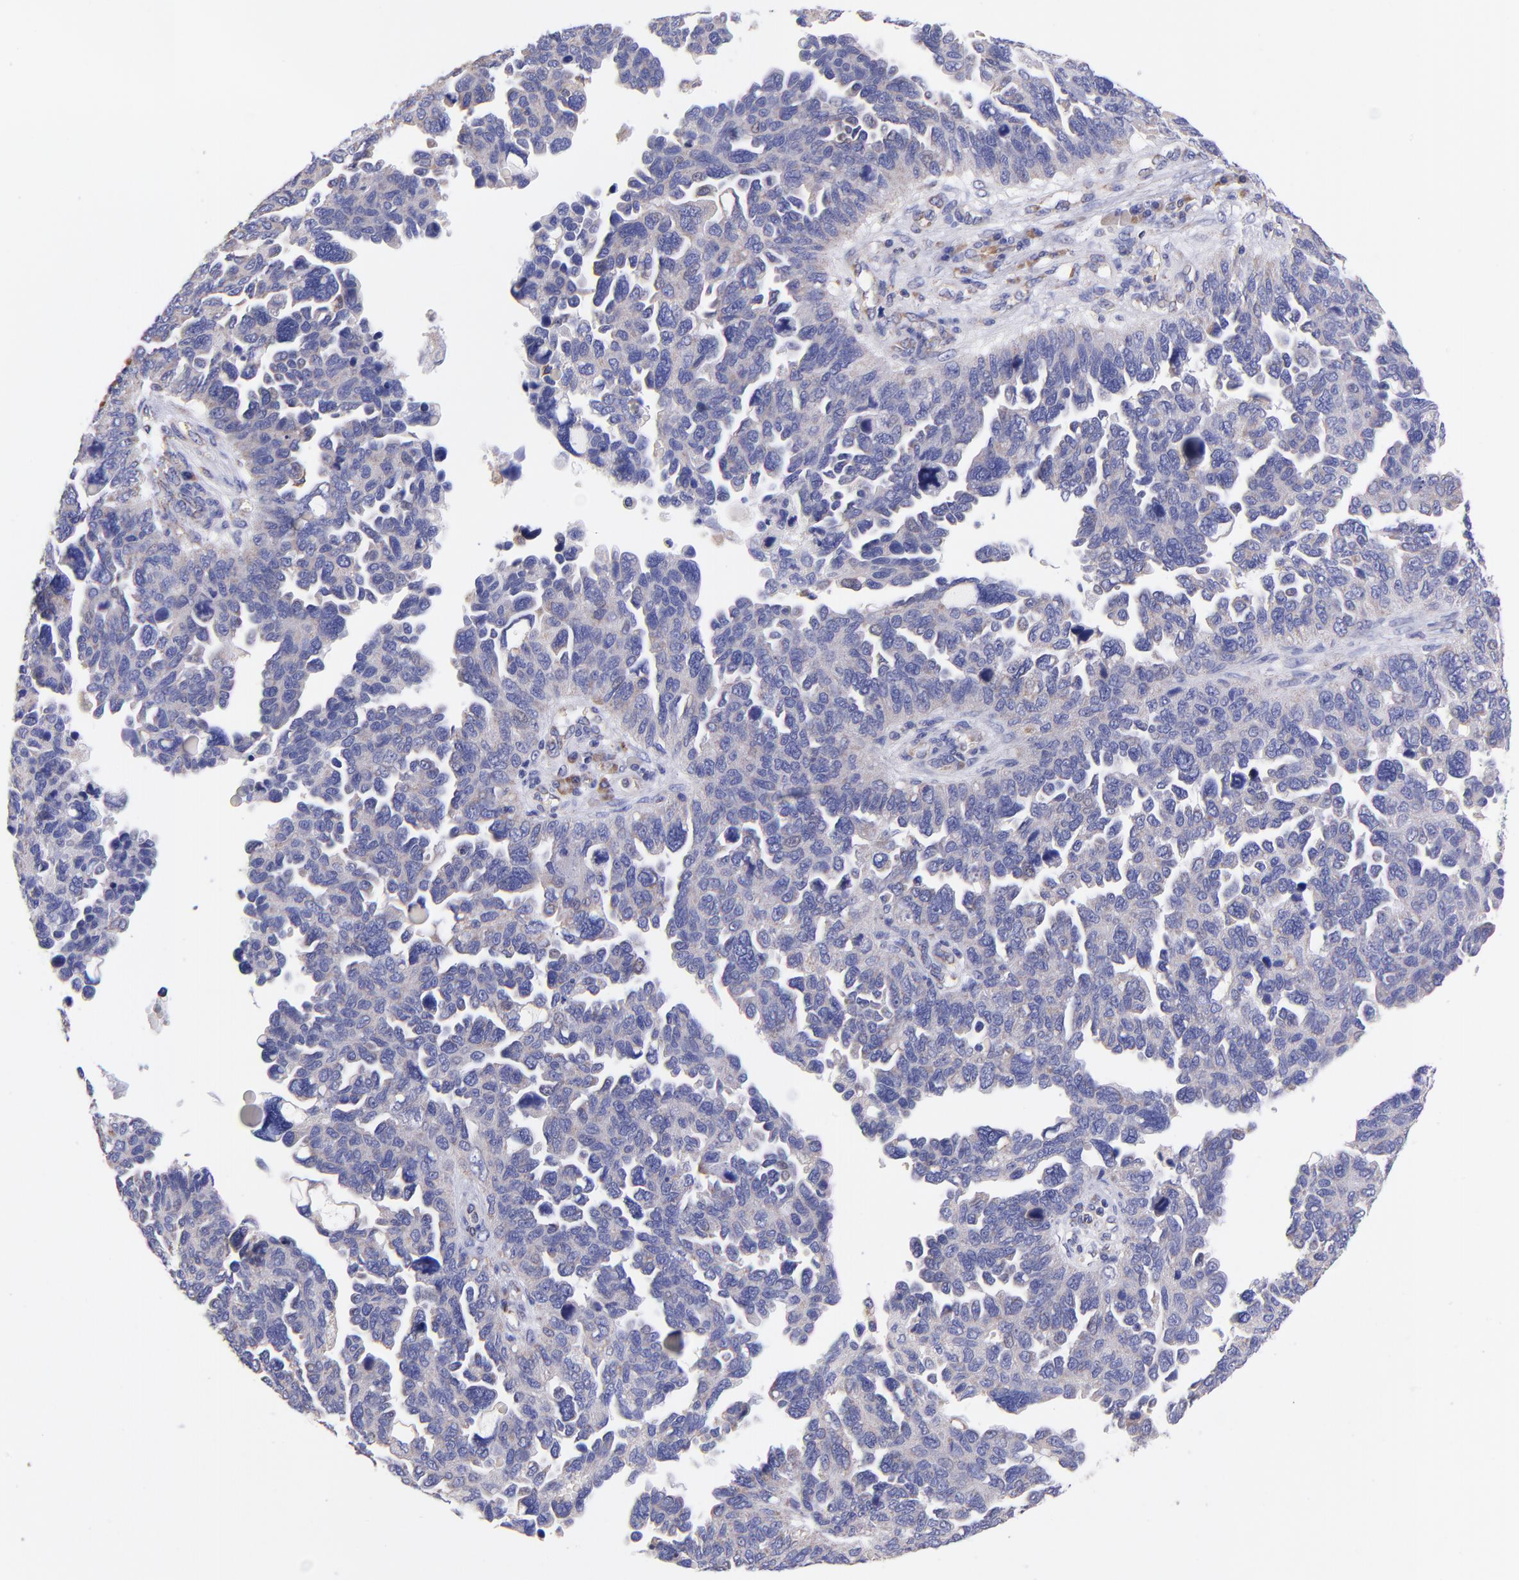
{"staining": {"intensity": "negative", "quantity": "none", "location": "none"}, "tissue": "ovarian cancer", "cell_type": "Tumor cells", "image_type": "cancer", "snomed": [{"axis": "morphology", "description": "Cystadenocarcinoma, serous, NOS"}, {"axis": "topography", "description": "Ovary"}], "caption": "This photomicrograph is of ovarian cancer stained with immunohistochemistry (IHC) to label a protein in brown with the nuclei are counter-stained blue. There is no positivity in tumor cells.", "gene": "PREX1", "patient": {"sex": "female", "age": 64}}